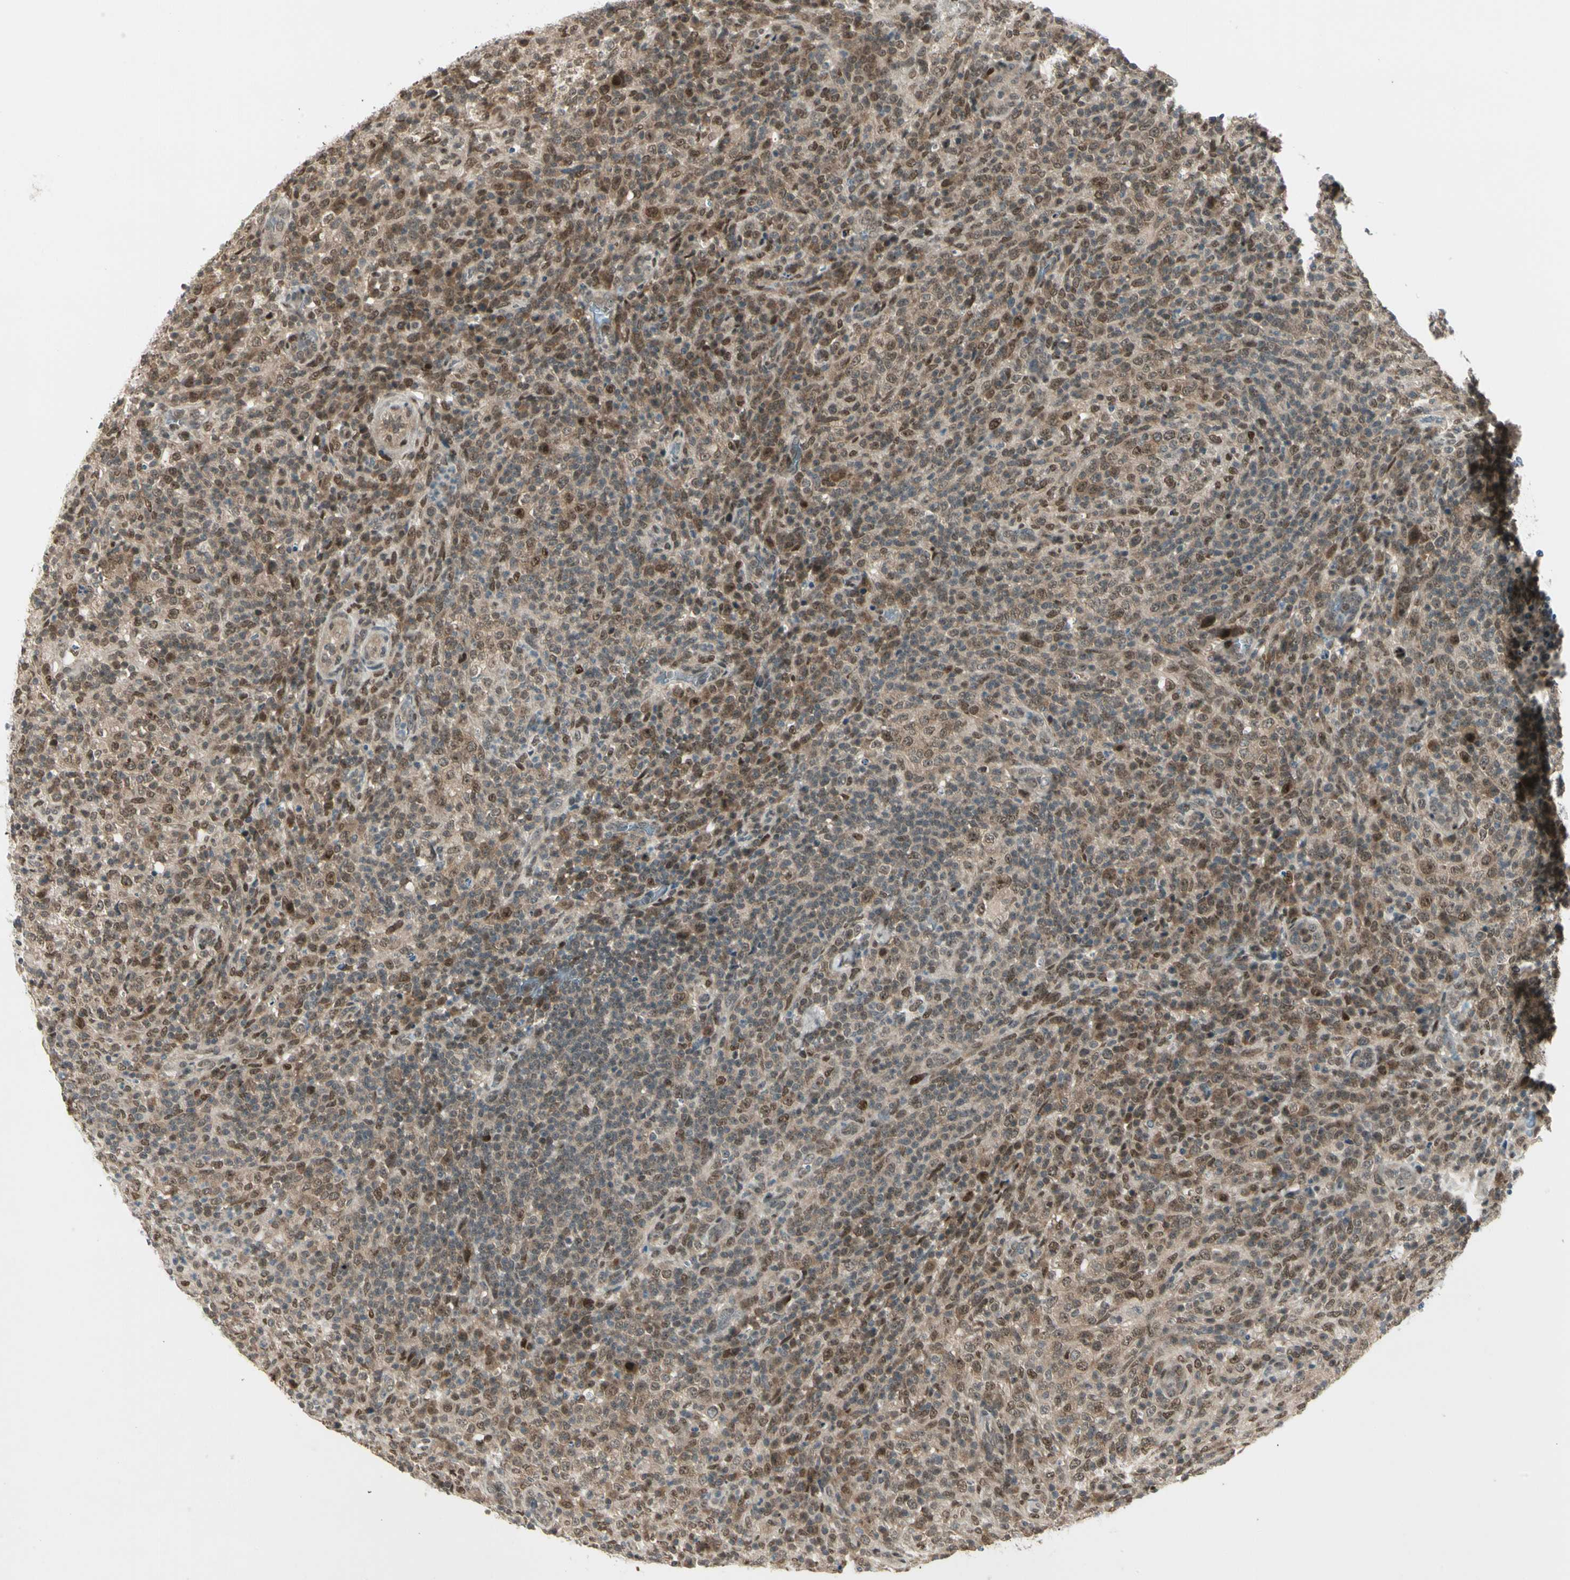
{"staining": {"intensity": "moderate", "quantity": ">75%", "location": "cytoplasmic/membranous,nuclear"}, "tissue": "lymphoma", "cell_type": "Tumor cells", "image_type": "cancer", "snomed": [{"axis": "morphology", "description": "Malignant lymphoma, non-Hodgkin's type, High grade"}, {"axis": "topography", "description": "Lymph node"}], "caption": "This is an image of immunohistochemistry (IHC) staining of lymphoma, which shows moderate expression in the cytoplasmic/membranous and nuclear of tumor cells.", "gene": "GTF3A", "patient": {"sex": "female", "age": 76}}